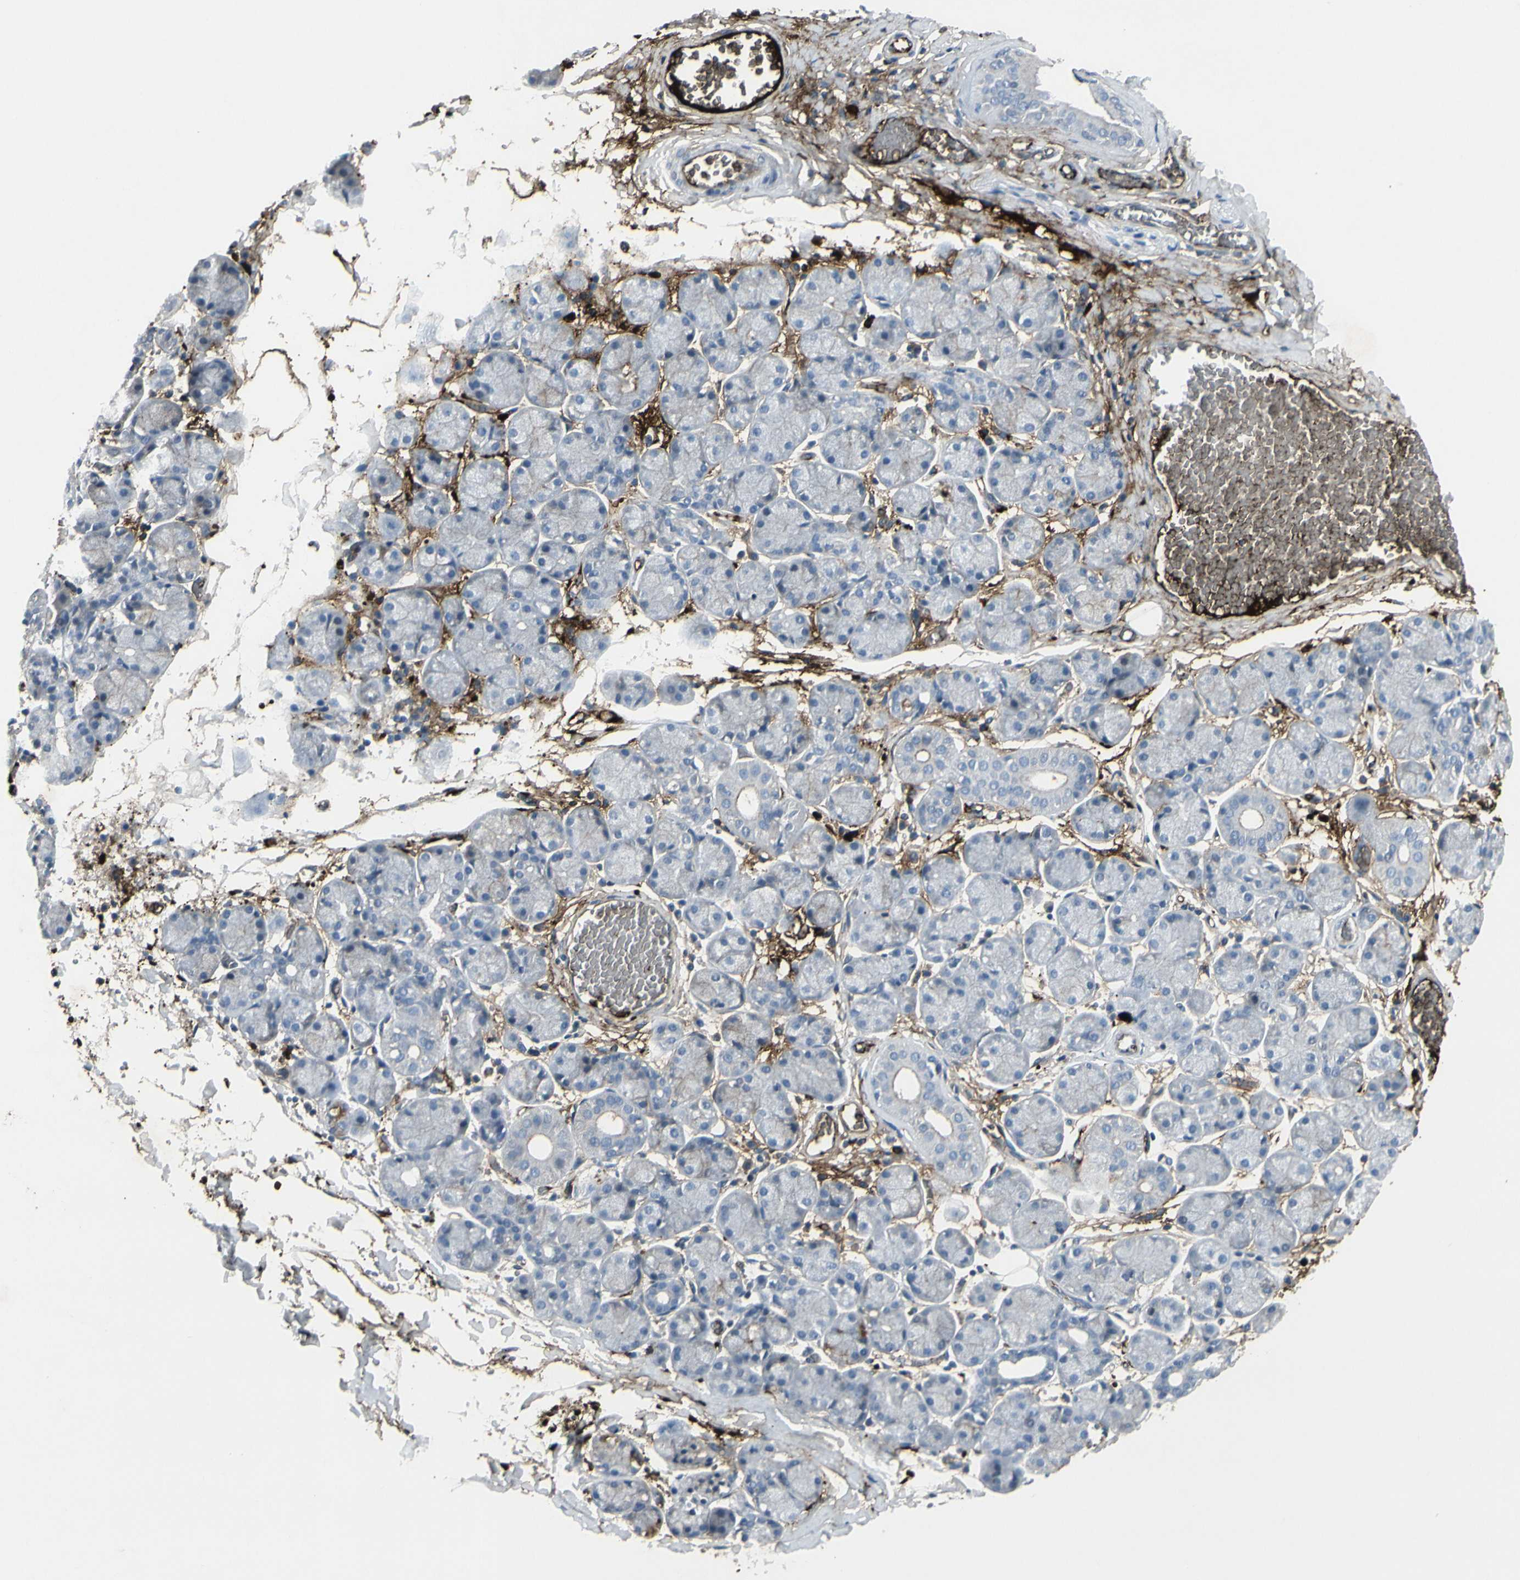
{"staining": {"intensity": "negative", "quantity": "none", "location": "none"}, "tissue": "salivary gland", "cell_type": "Glandular cells", "image_type": "normal", "snomed": [{"axis": "morphology", "description": "Normal tissue, NOS"}, {"axis": "topography", "description": "Salivary gland"}], "caption": "IHC histopathology image of normal salivary gland stained for a protein (brown), which exhibits no positivity in glandular cells.", "gene": "IGHM", "patient": {"sex": "female", "age": 24}}